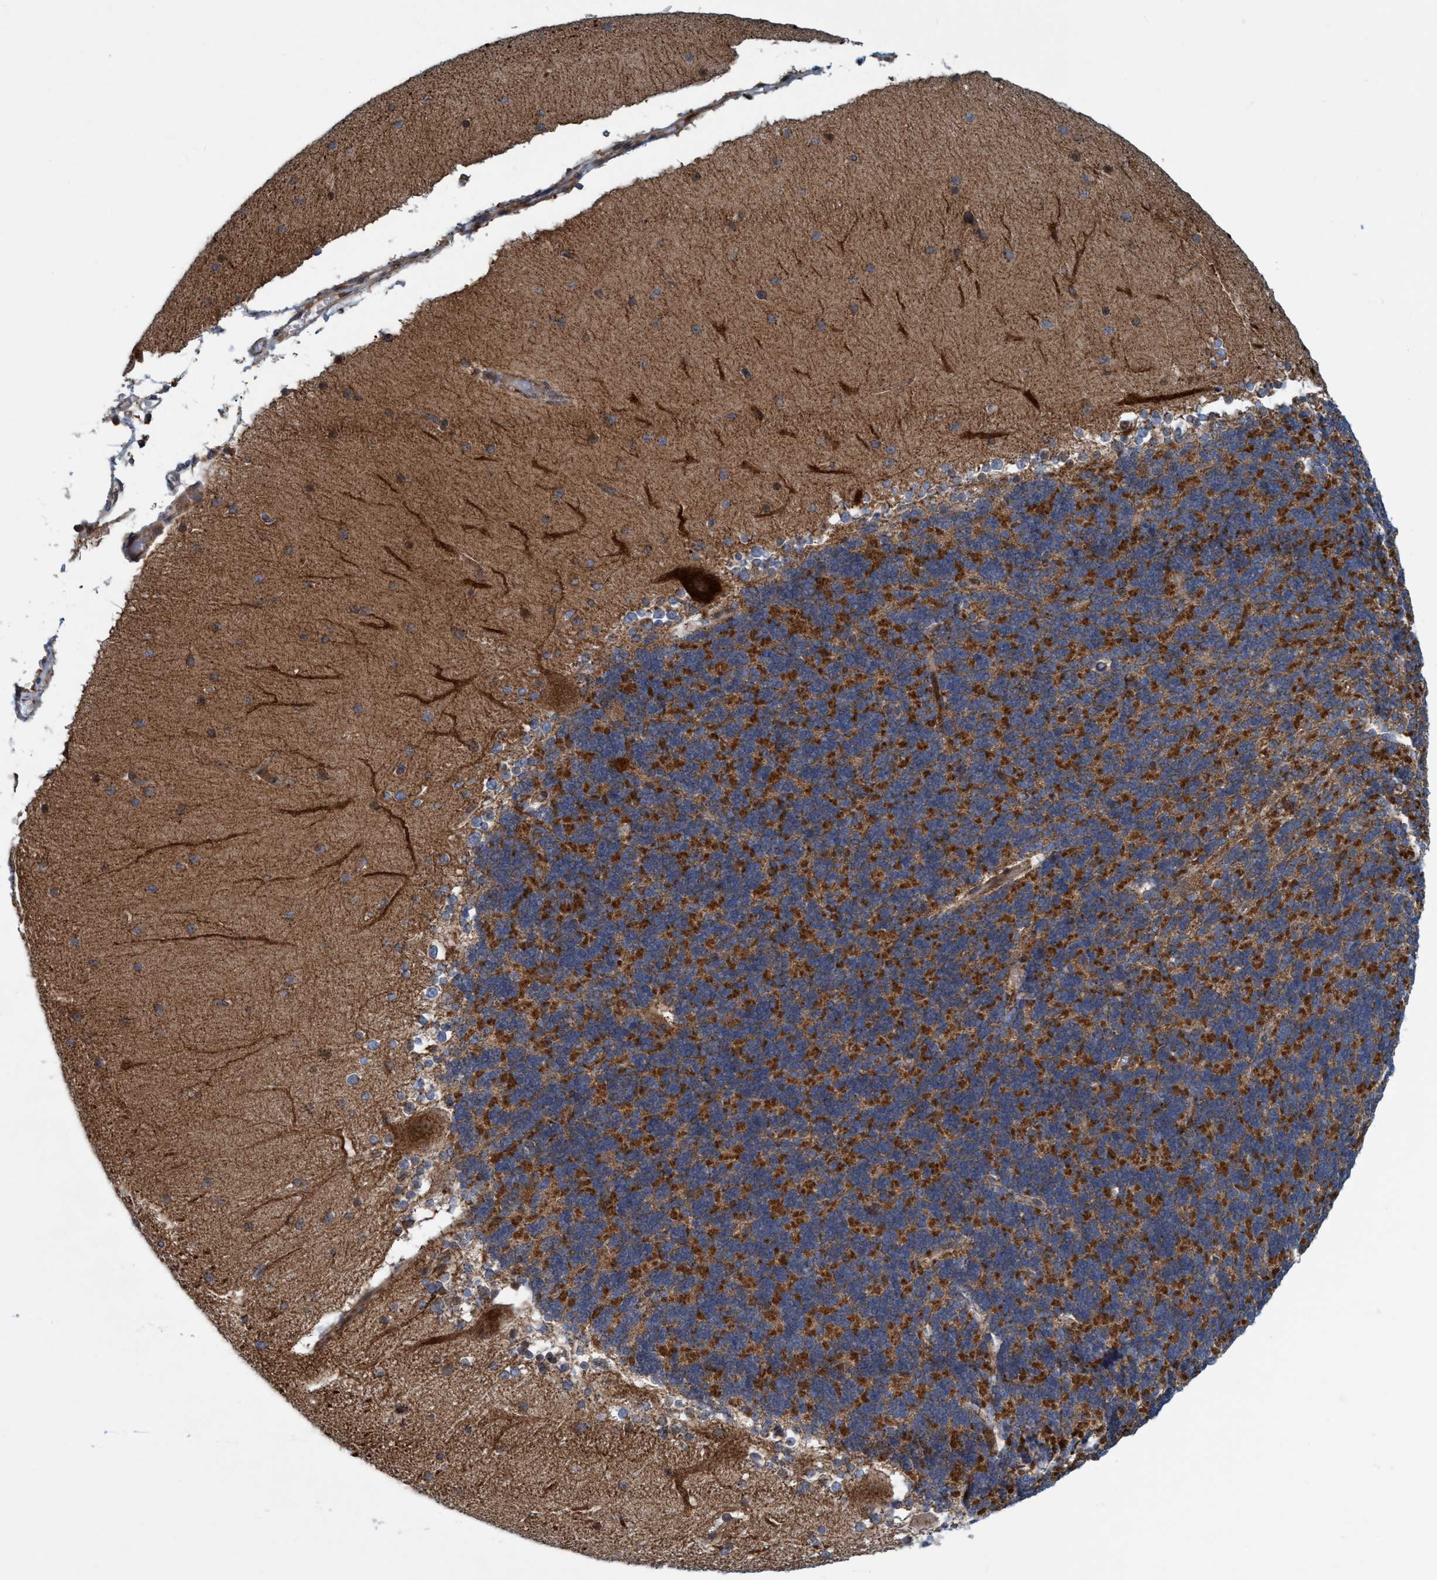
{"staining": {"intensity": "moderate", "quantity": "<25%", "location": "cytoplasmic/membranous"}, "tissue": "cerebellum", "cell_type": "Cells in granular layer", "image_type": "normal", "snomed": [{"axis": "morphology", "description": "Normal tissue, NOS"}, {"axis": "topography", "description": "Cerebellum"}], "caption": "Moderate cytoplasmic/membranous expression is identified in about <25% of cells in granular layer in normal cerebellum. (DAB = brown stain, brightfield microscopy at high magnification).", "gene": "SLC16A3", "patient": {"sex": "female", "age": 19}}